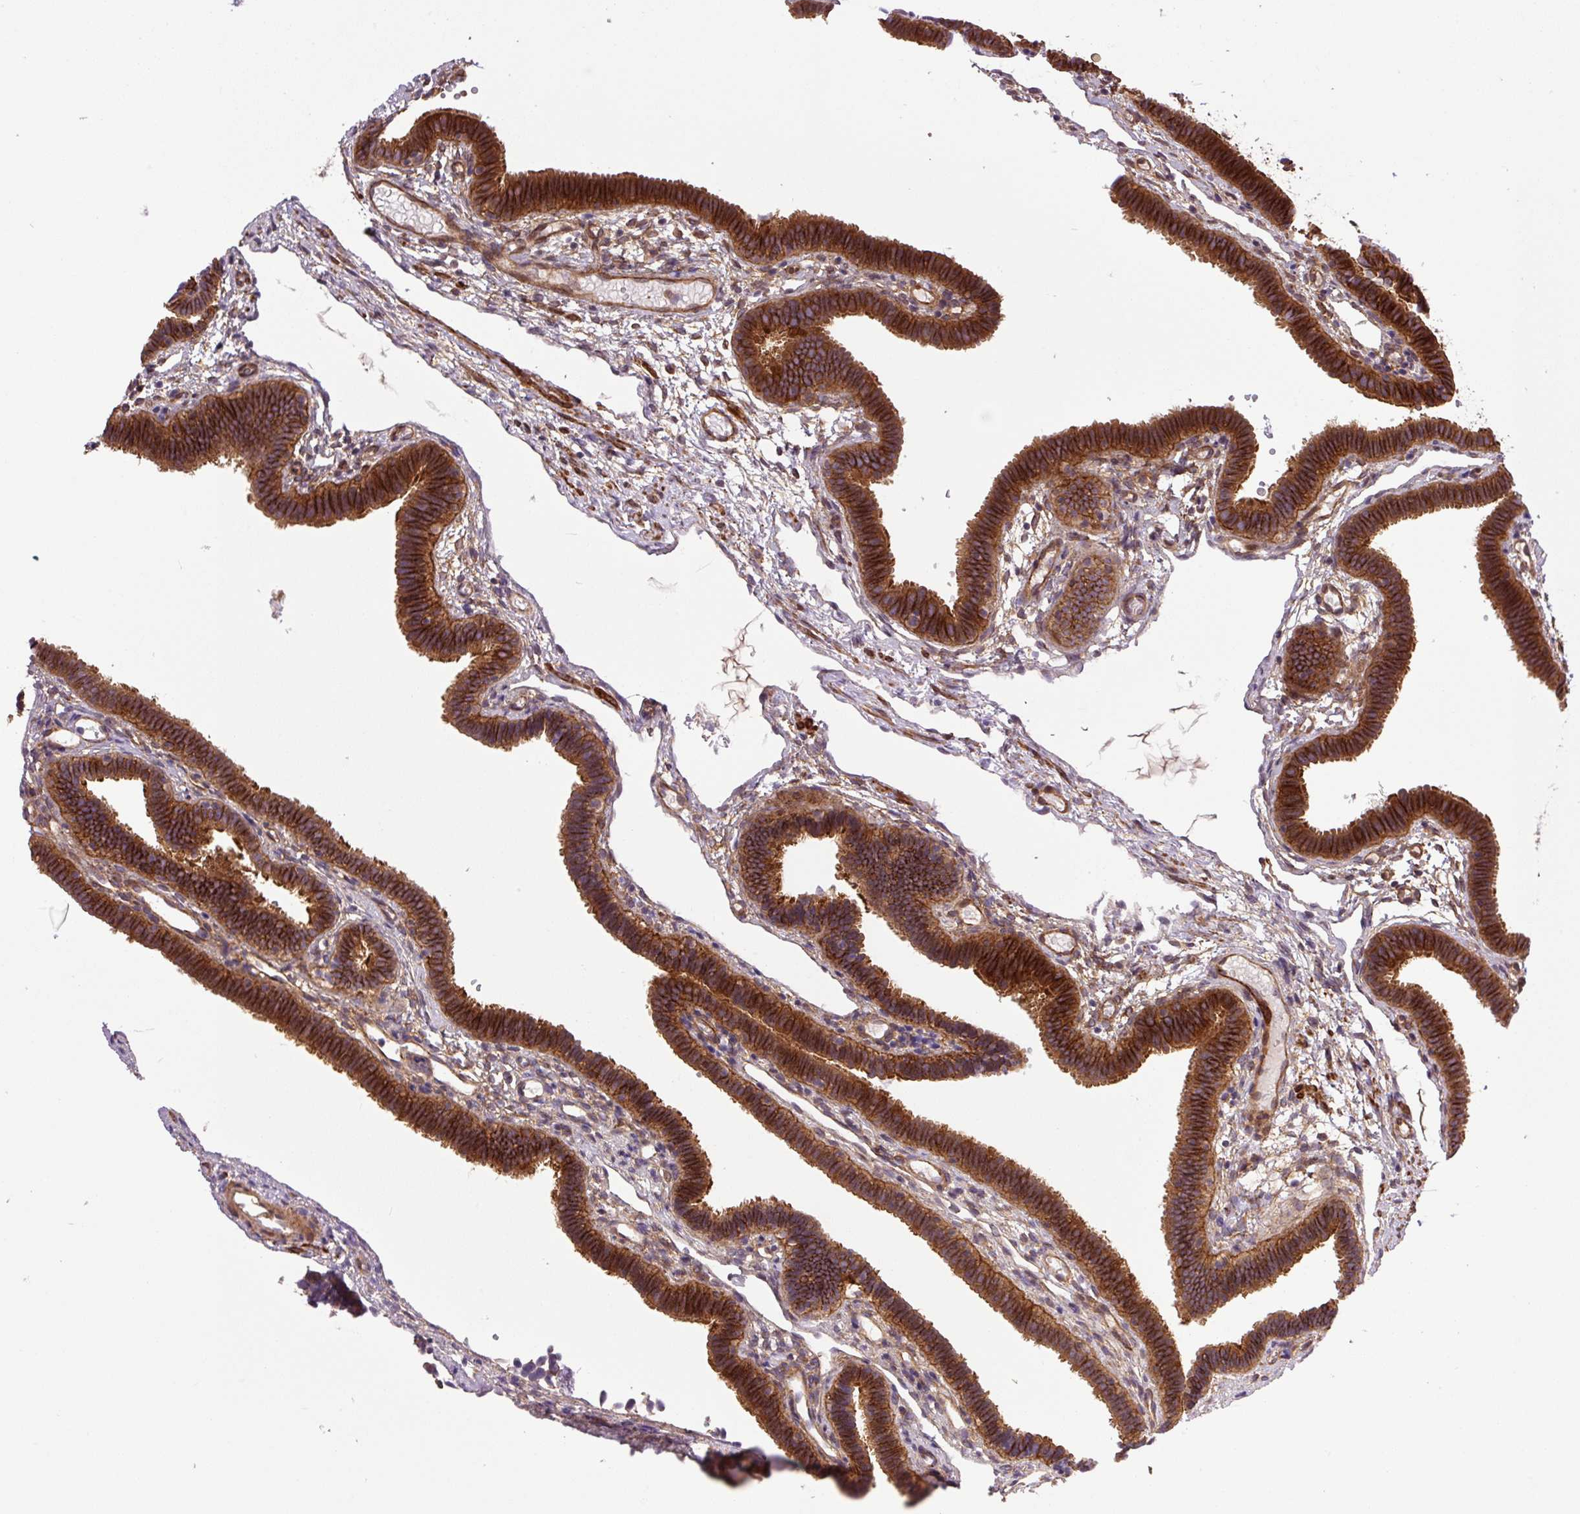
{"staining": {"intensity": "strong", "quantity": ">75%", "location": "cytoplasmic/membranous"}, "tissue": "fallopian tube", "cell_type": "Glandular cells", "image_type": "normal", "snomed": [{"axis": "morphology", "description": "Normal tissue, NOS"}, {"axis": "topography", "description": "Fallopian tube"}], "caption": "Strong cytoplasmic/membranous positivity for a protein is present in approximately >75% of glandular cells of unremarkable fallopian tube using immunohistochemistry.", "gene": "SEPTIN10", "patient": {"sex": "female", "age": 37}}